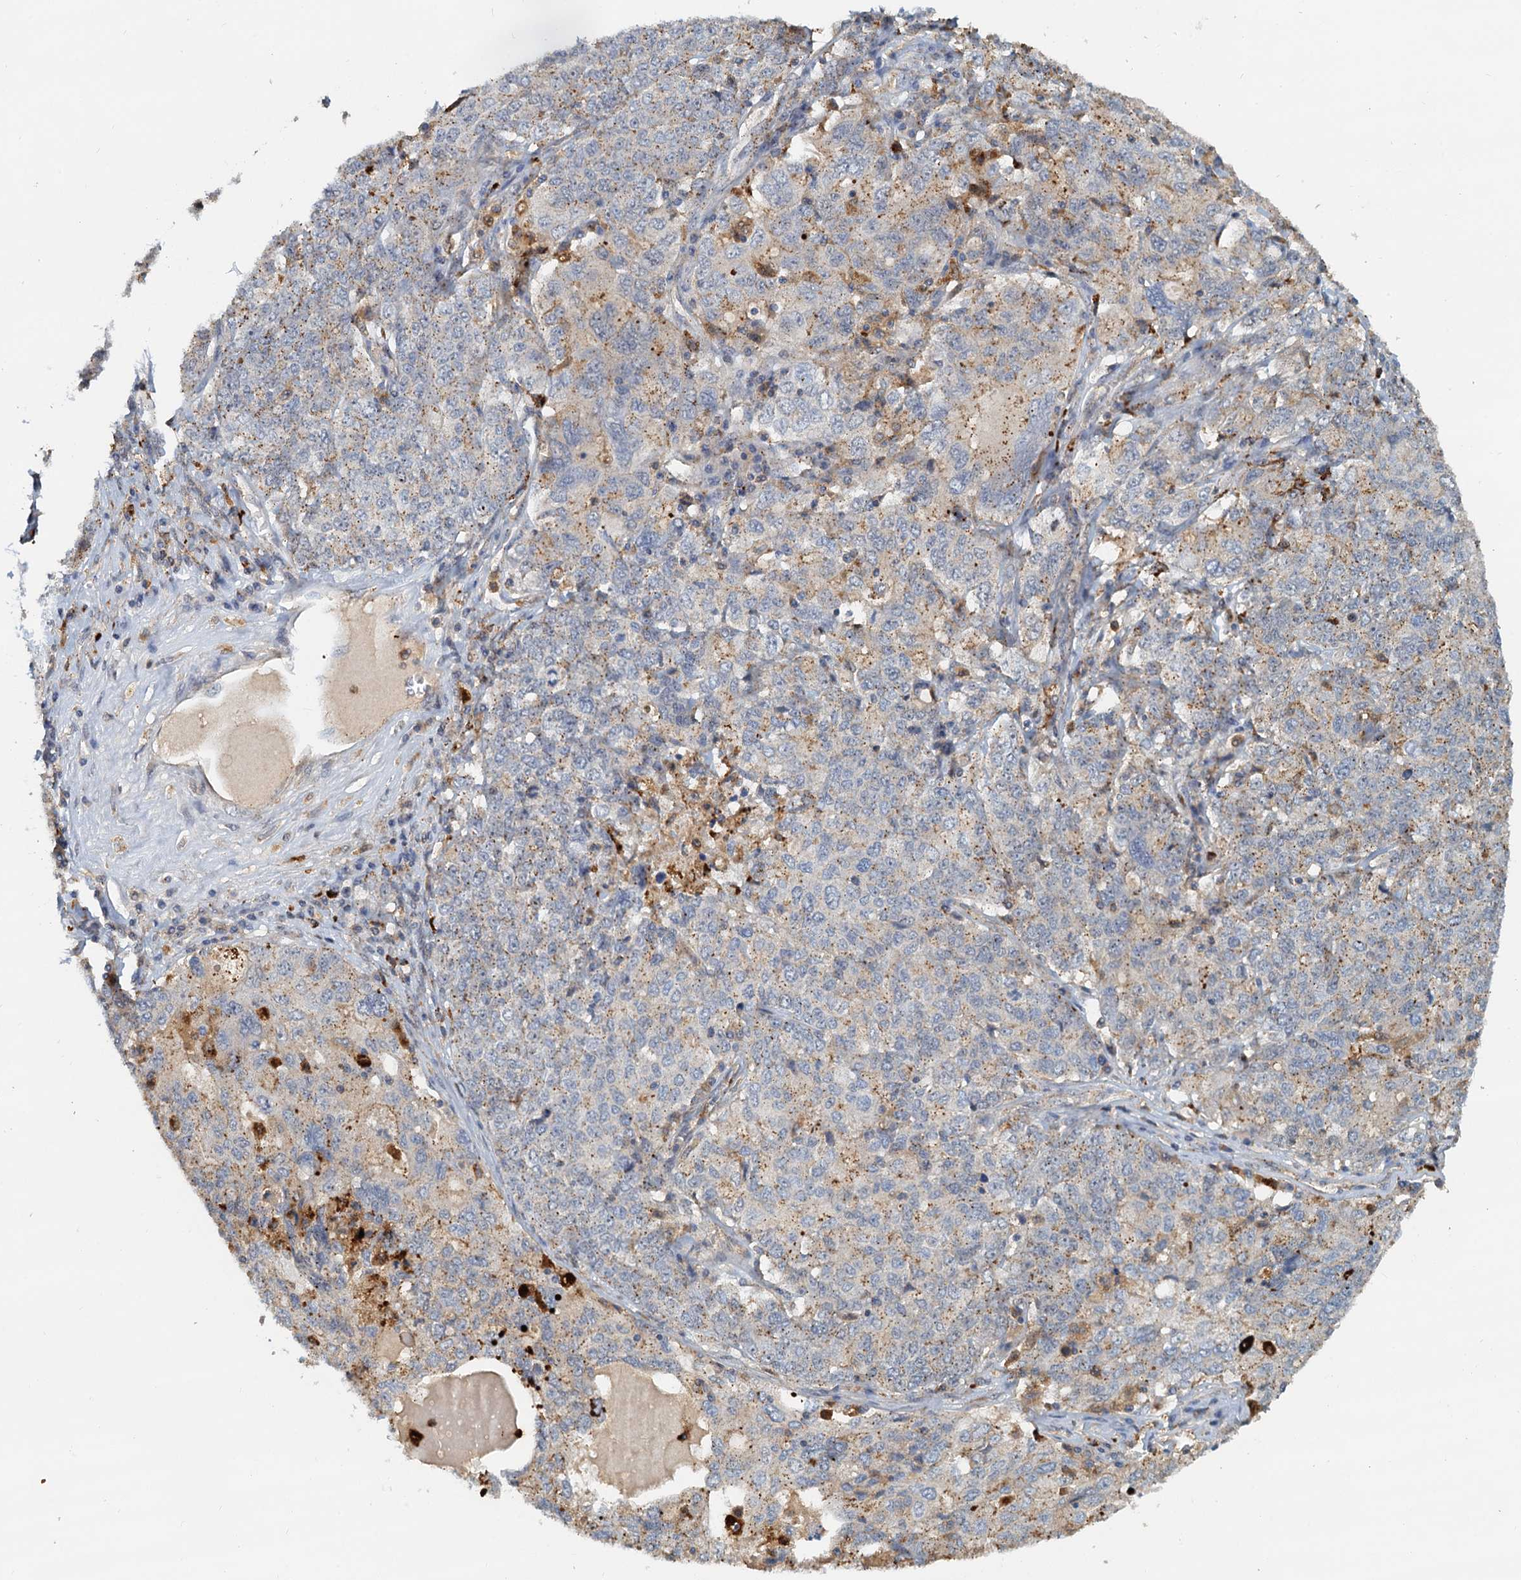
{"staining": {"intensity": "moderate", "quantity": "<25%", "location": "cytoplasmic/membranous"}, "tissue": "ovarian cancer", "cell_type": "Tumor cells", "image_type": "cancer", "snomed": [{"axis": "morphology", "description": "Carcinoma, endometroid"}, {"axis": "topography", "description": "Ovary"}], "caption": "Protein expression analysis of endometroid carcinoma (ovarian) displays moderate cytoplasmic/membranous expression in approximately <25% of tumor cells.", "gene": "TOLLIP", "patient": {"sex": "female", "age": 62}}